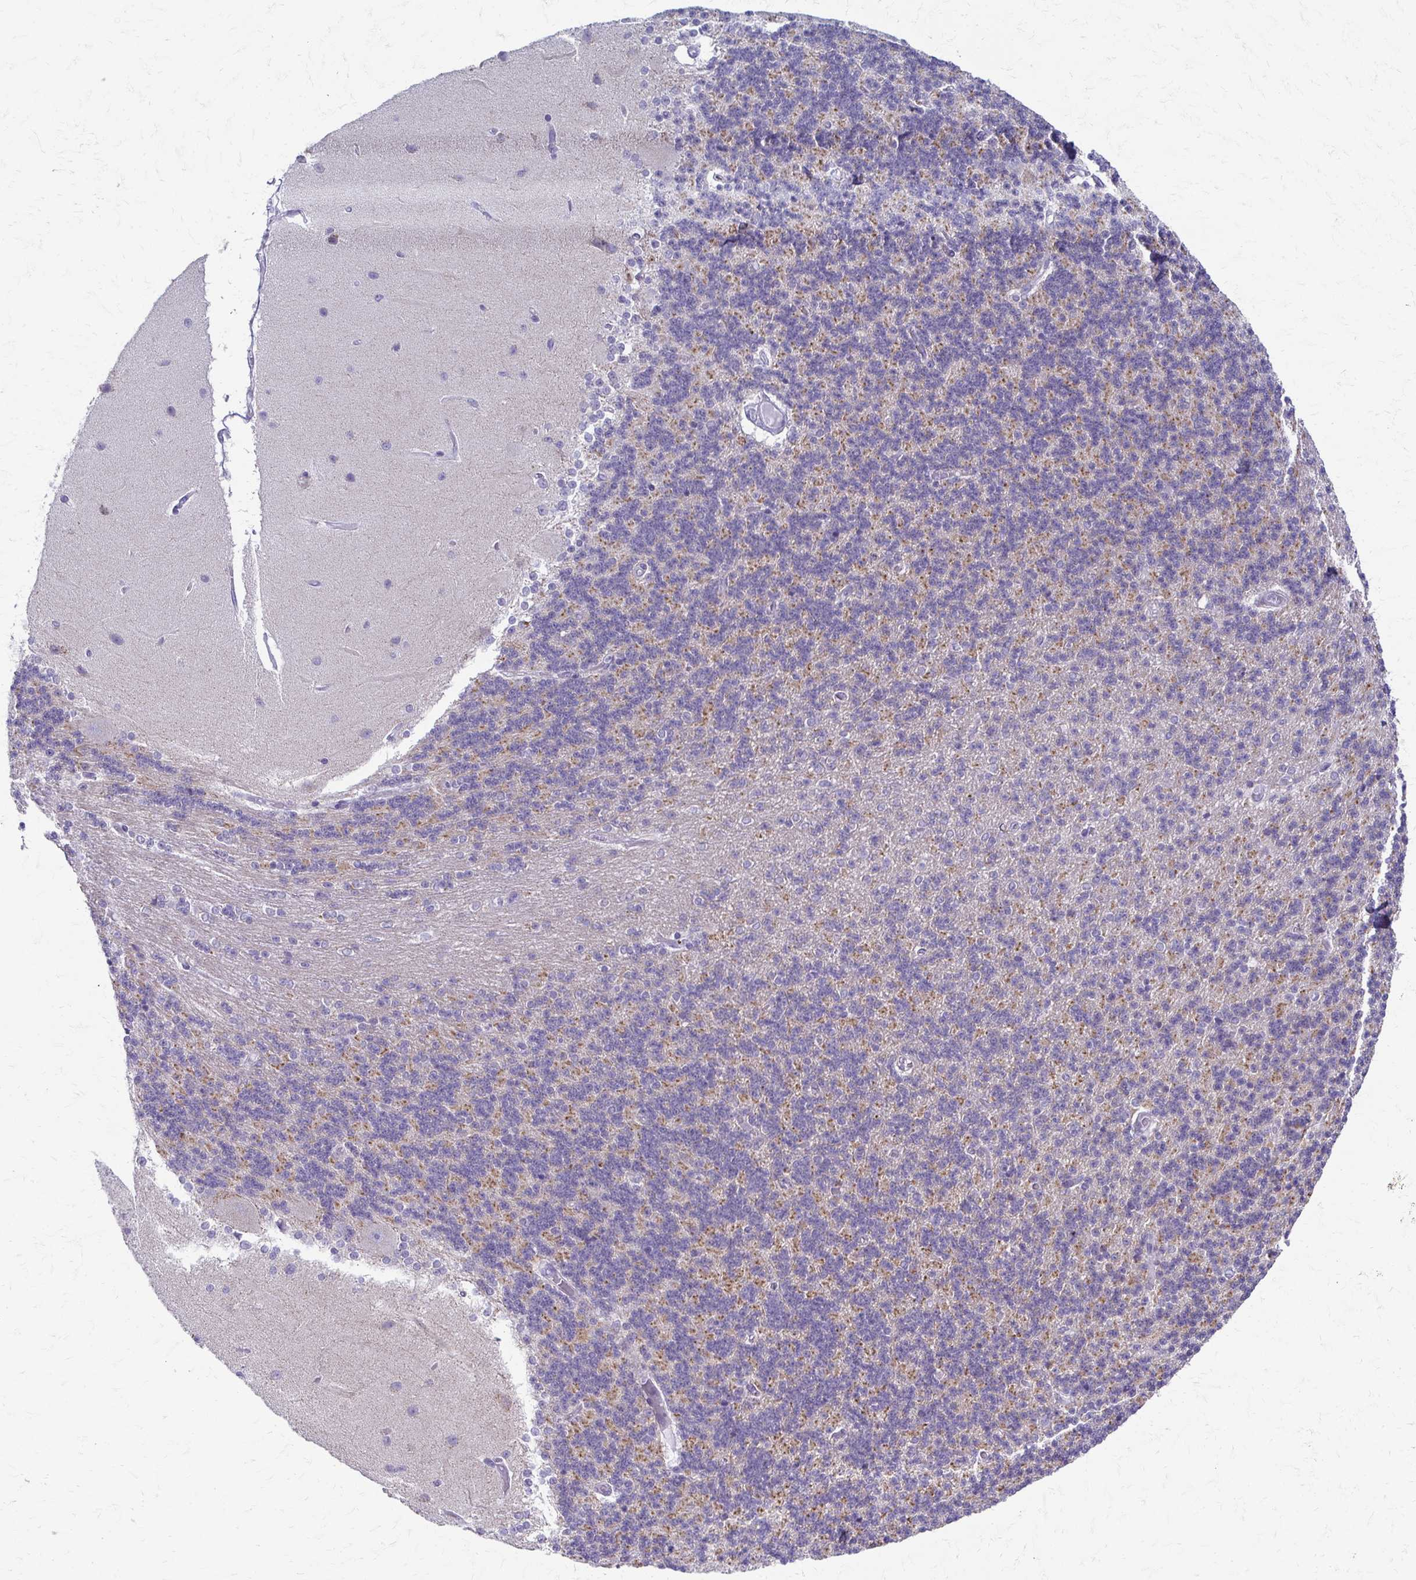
{"staining": {"intensity": "moderate", "quantity": "25%-75%", "location": "cytoplasmic/membranous"}, "tissue": "cerebellum", "cell_type": "Cells in granular layer", "image_type": "normal", "snomed": [{"axis": "morphology", "description": "Normal tissue, NOS"}, {"axis": "topography", "description": "Cerebellum"}], "caption": "A brown stain shows moderate cytoplasmic/membranous expression of a protein in cells in granular layer of normal cerebellum. The staining was performed using DAB (3,3'-diaminobenzidine) to visualize the protein expression in brown, while the nuclei were stained in blue with hematoxylin (Magnification: 20x).", "gene": "FCGR2A", "patient": {"sex": "female", "age": 54}}